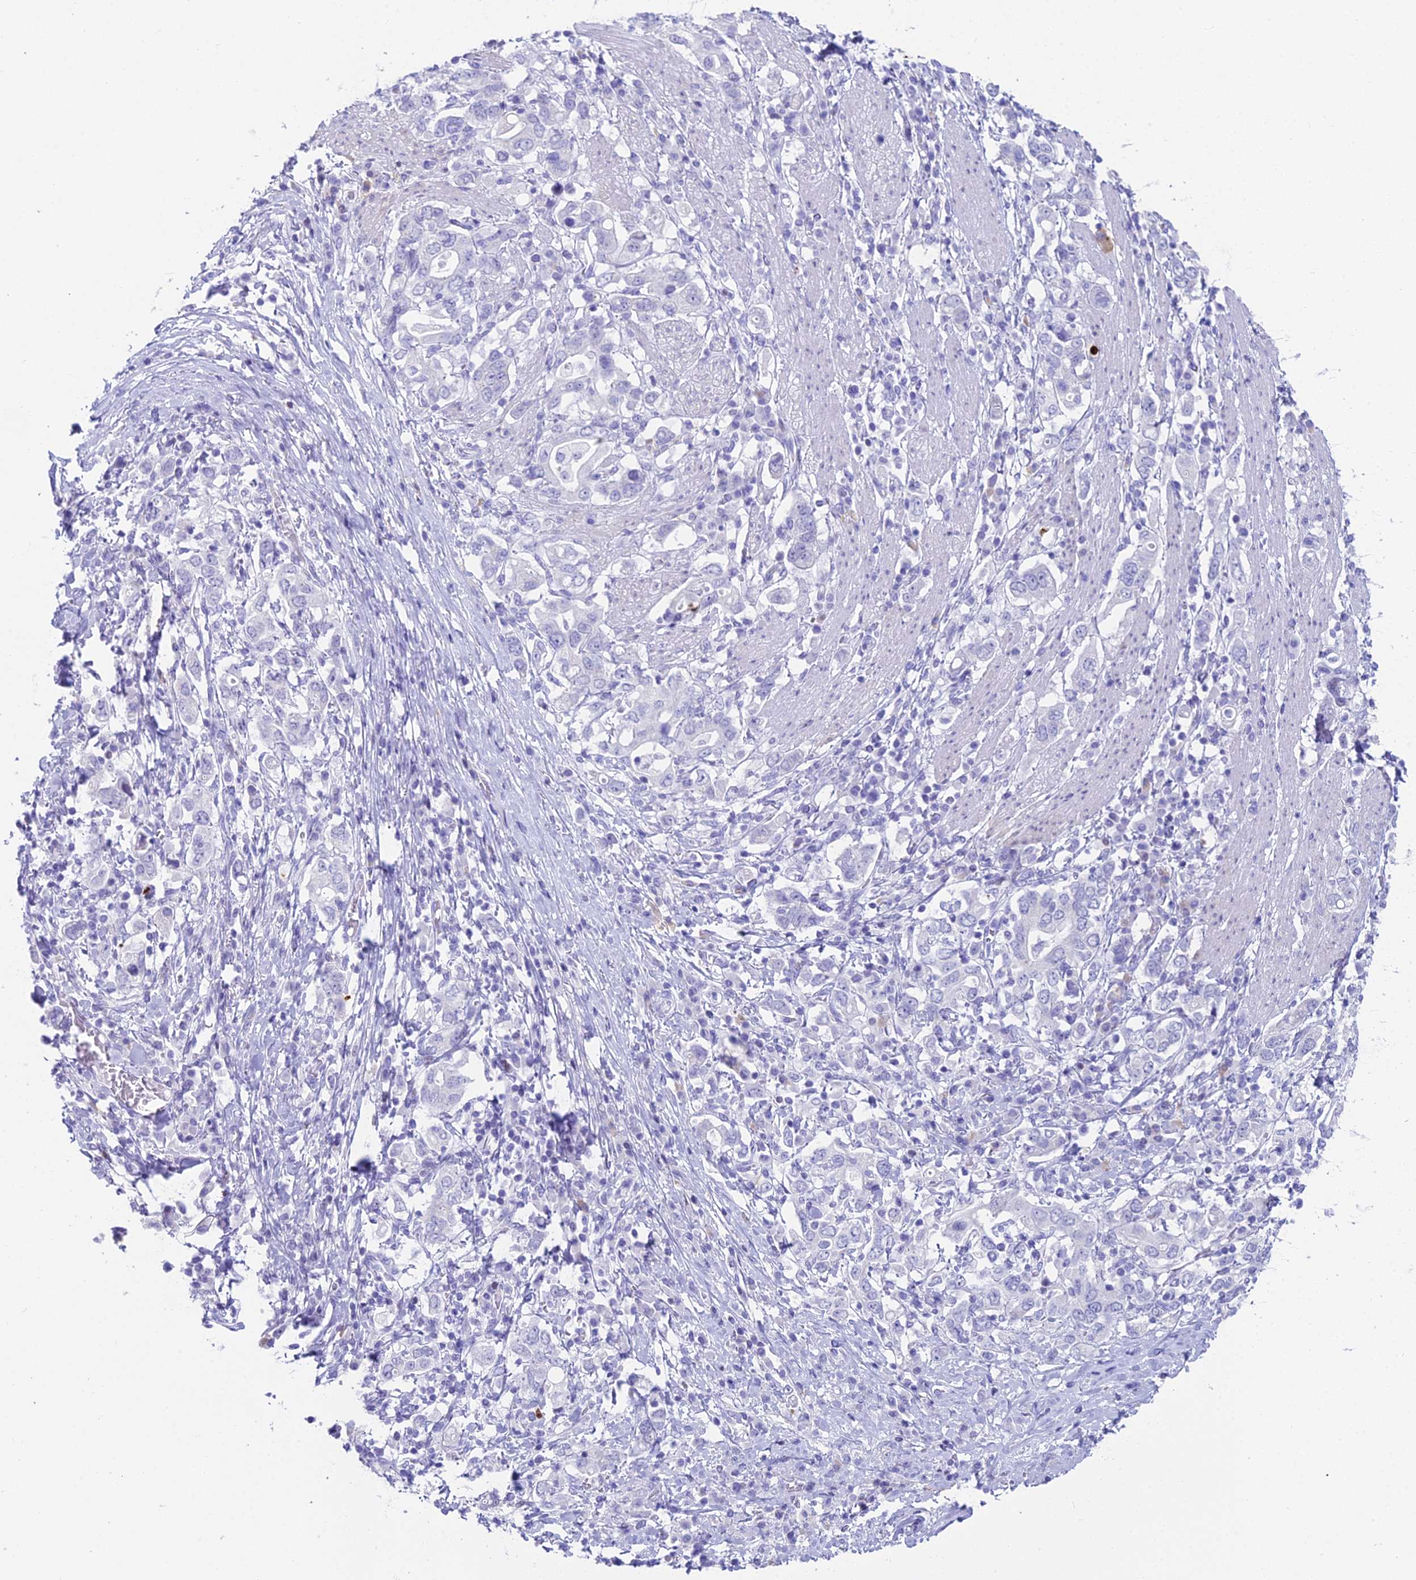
{"staining": {"intensity": "negative", "quantity": "none", "location": "none"}, "tissue": "stomach cancer", "cell_type": "Tumor cells", "image_type": "cancer", "snomed": [{"axis": "morphology", "description": "Adenocarcinoma, NOS"}, {"axis": "topography", "description": "Stomach, upper"}, {"axis": "topography", "description": "Stomach"}], "caption": "There is no significant positivity in tumor cells of adenocarcinoma (stomach).", "gene": "CC2D2A", "patient": {"sex": "male", "age": 62}}